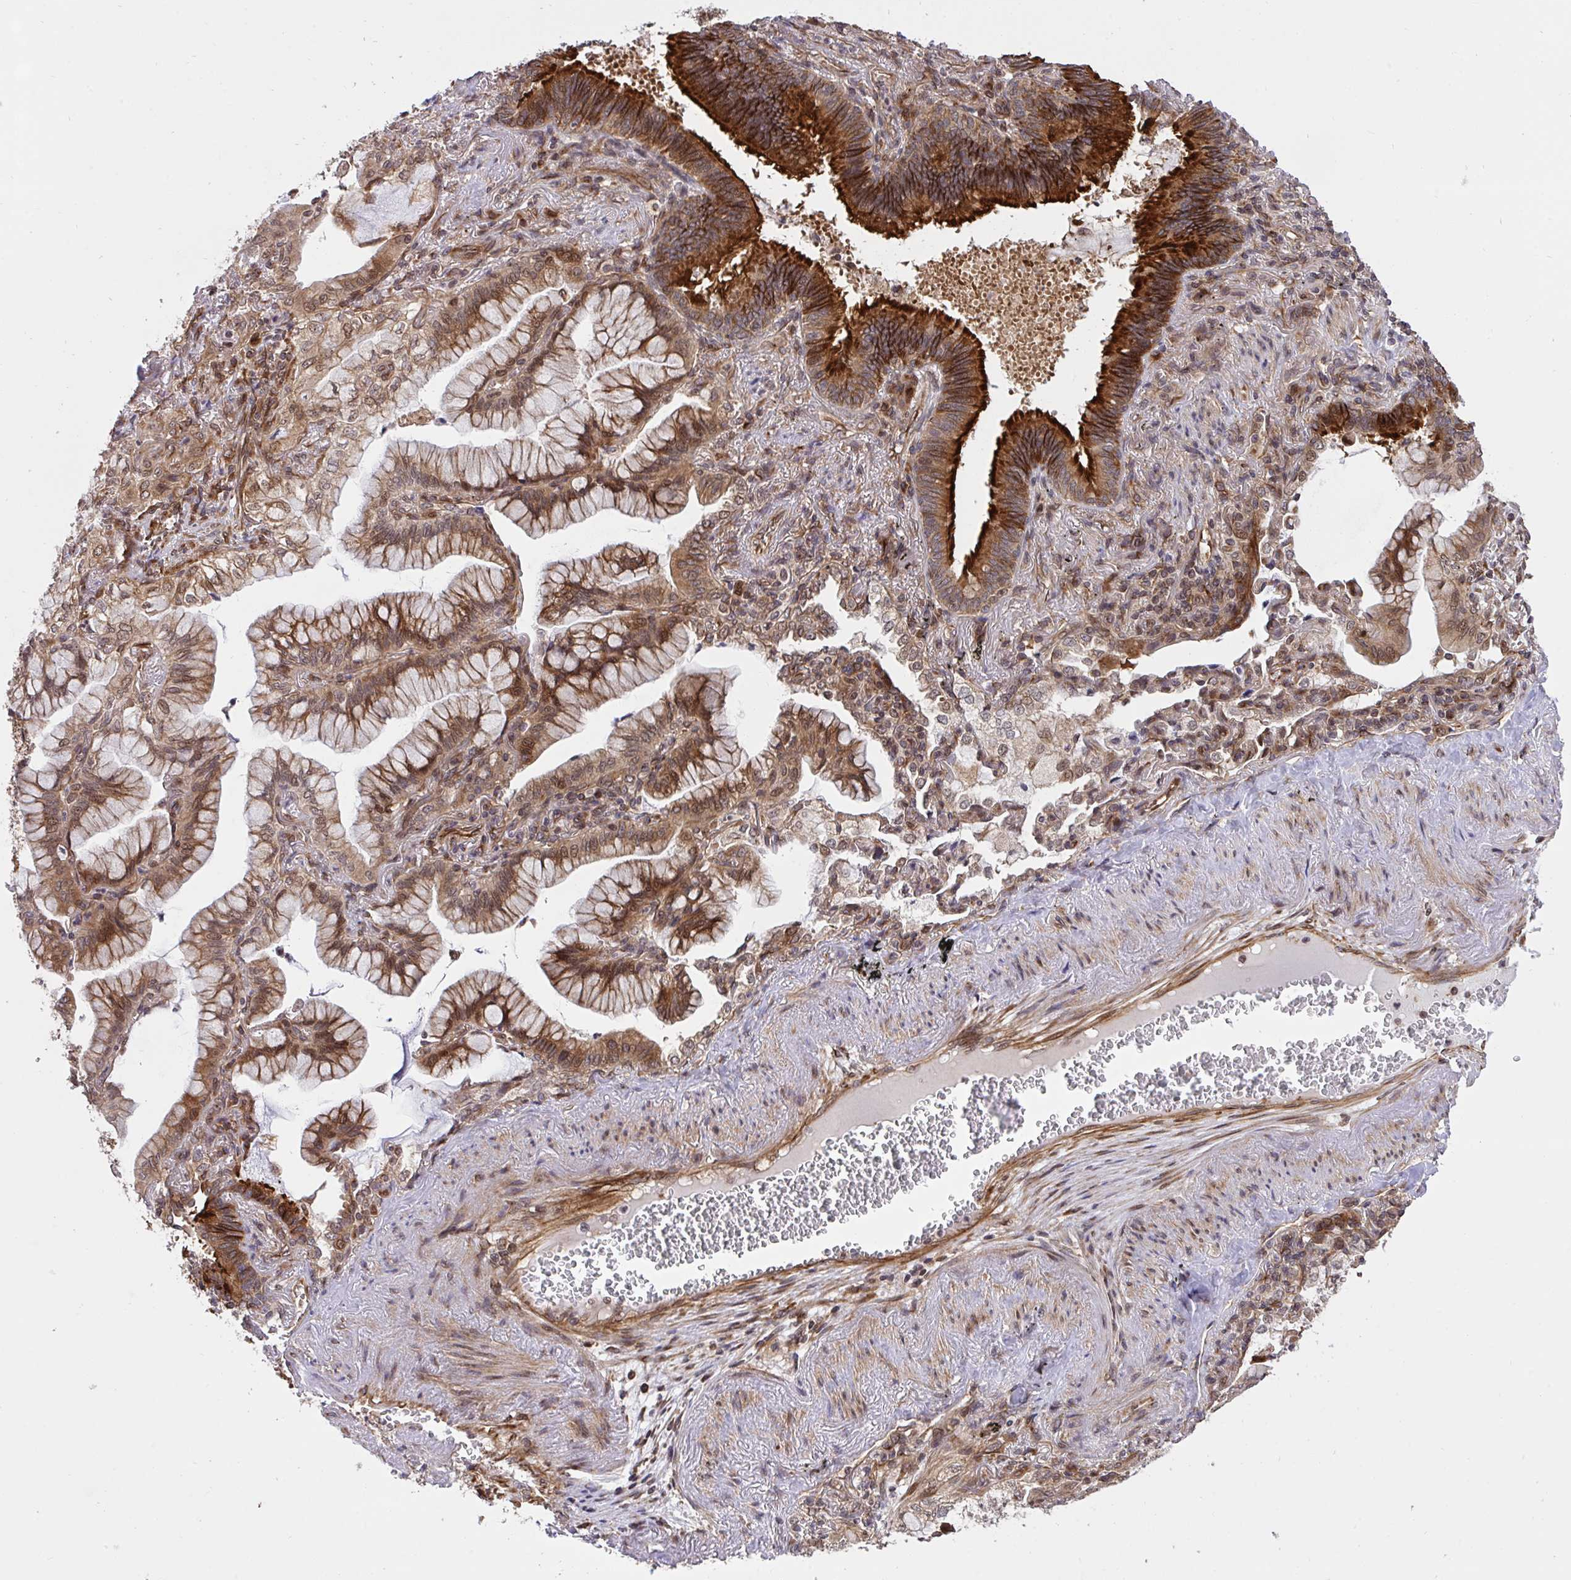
{"staining": {"intensity": "moderate", "quantity": ">75%", "location": "cytoplasmic/membranous"}, "tissue": "lung cancer", "cell_type": "Tumor cells", "image_type": "cancer", "snomed": [{"axis": "morphology", "description": "Adenocarcinoma, NOS"}, {"axis": "topography", "description": "Lung"}], "caption": "Protein staining of lung cancer tissue shows moderate cytoplasmic/membranous staining in about >75% of tumor cells.", "gene": "ERI1", "patient": {"sex": "male", "age": 77}}